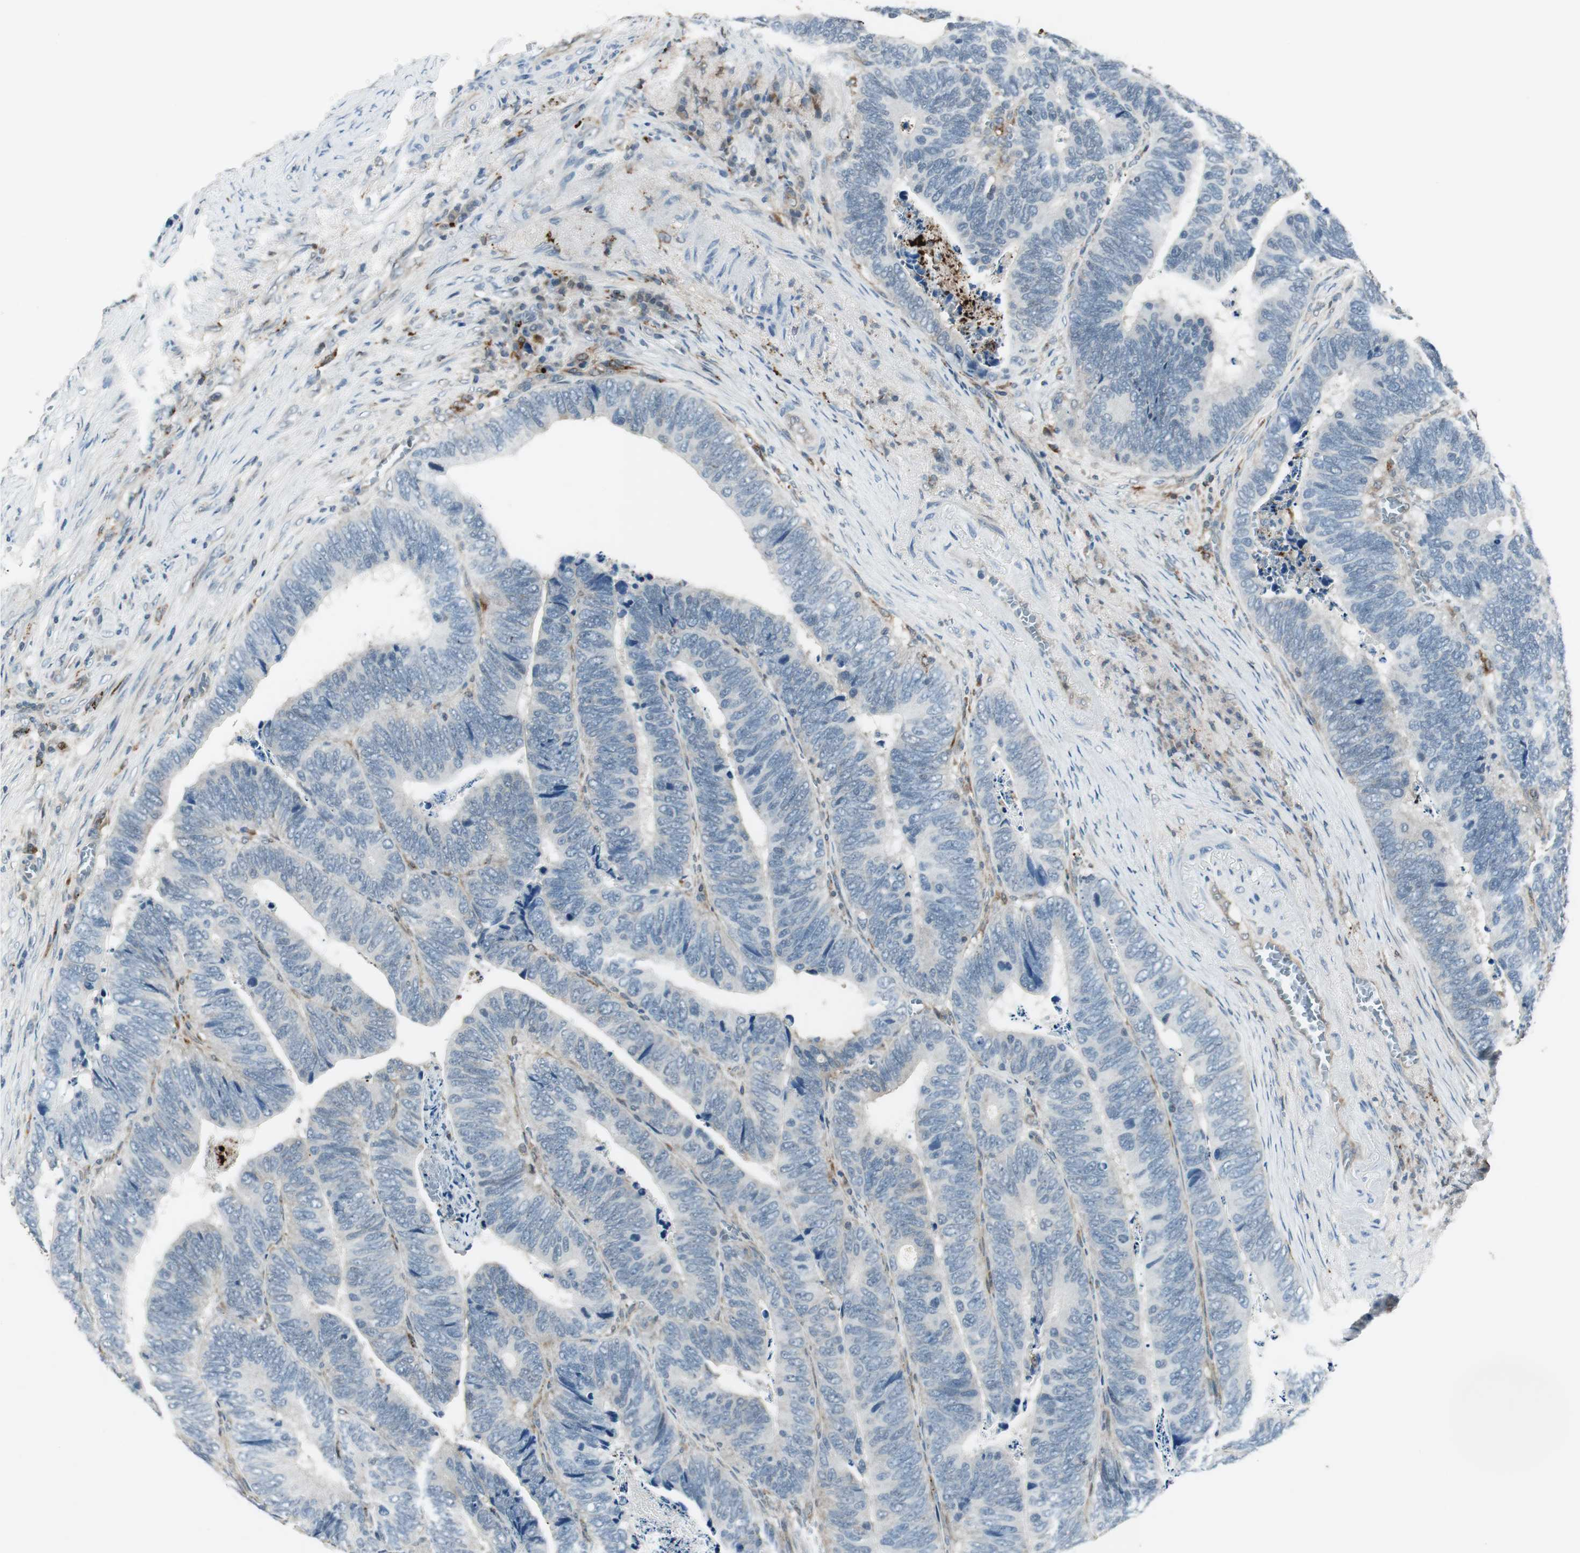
{"staining": {"intensity": "negative", "quantity": "none", "location": "none"}, "tissue": "colorectal cancer", "cell_type": "Tumor cells", "image_type": "cancer", "snomed": [{"axis": "morphology", "description": "Adenocarcinoma, NOS"}, {"axis": "topography", "description": "Colon"}], "caption": "This is an immunohistochemistry micrograph of colorectal cancer (adenocarcinoma). There is no positivity in tumor cells.", "gene": "NCK1", "patient": {"sex": "male", "age": 72}}